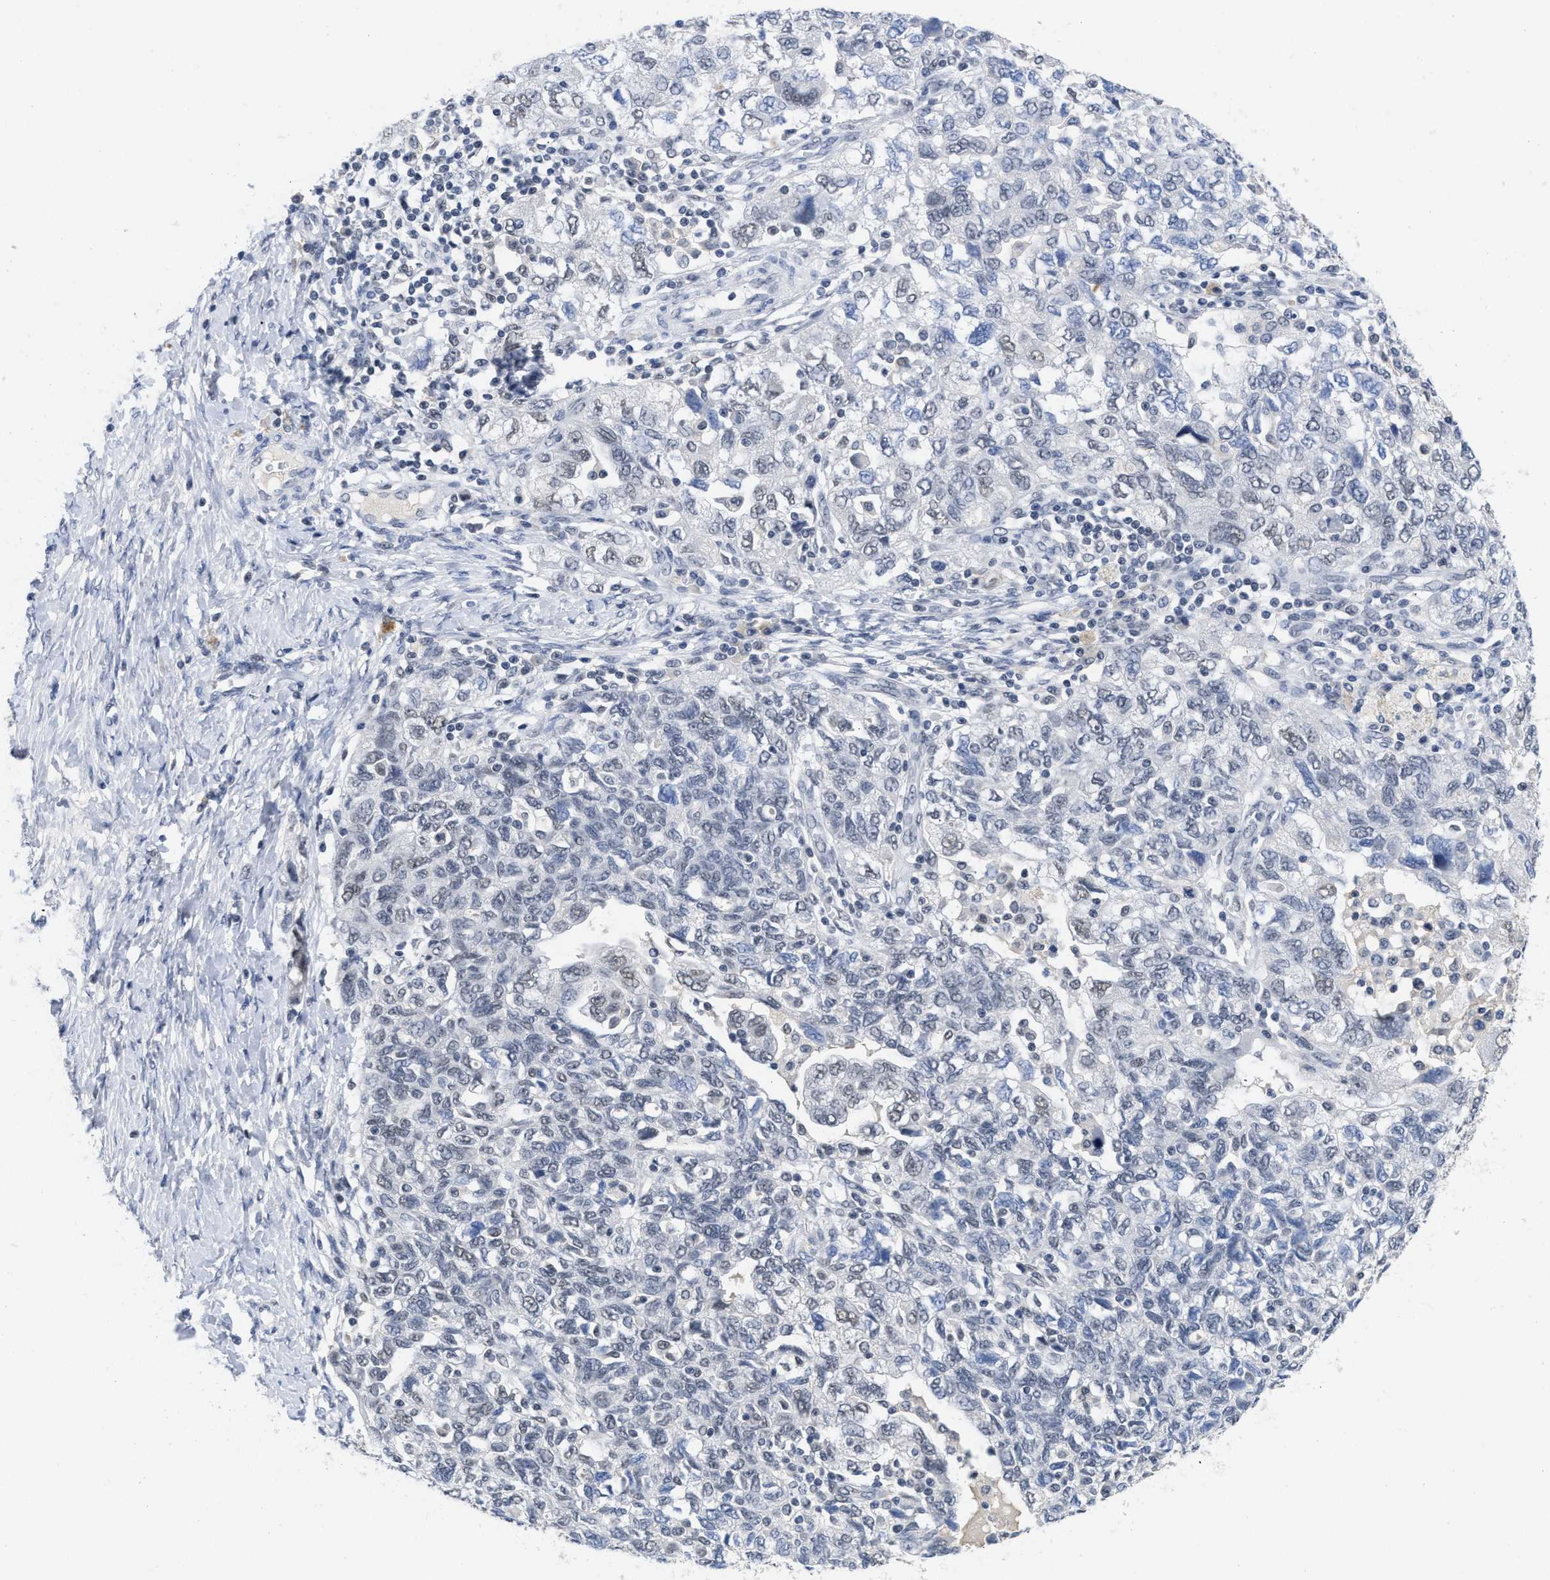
{"staining": {"intensity": "negative", "quantity": "none", "location": "none"}, "tissue": "ovarian cancer", "cell_type": "Tumor cells", "image_type": "cancer", "snomed": [{"axis": "morphology", "description": "Carcinoma, NOS"}, {"axis": "morphology", "description": "Cystadenocarcinoma, serous, NOS"}, {"axis": "topography", "description": "Ovary"}], "caption": "High power microscopy photomicrograph of an immunohistochemistry image of ovarian cancer (carcinoma), revealing no significant expression in tumor cells.", "gene": "GGNBP2", "patient": {"sex": "female", "age": 69}}